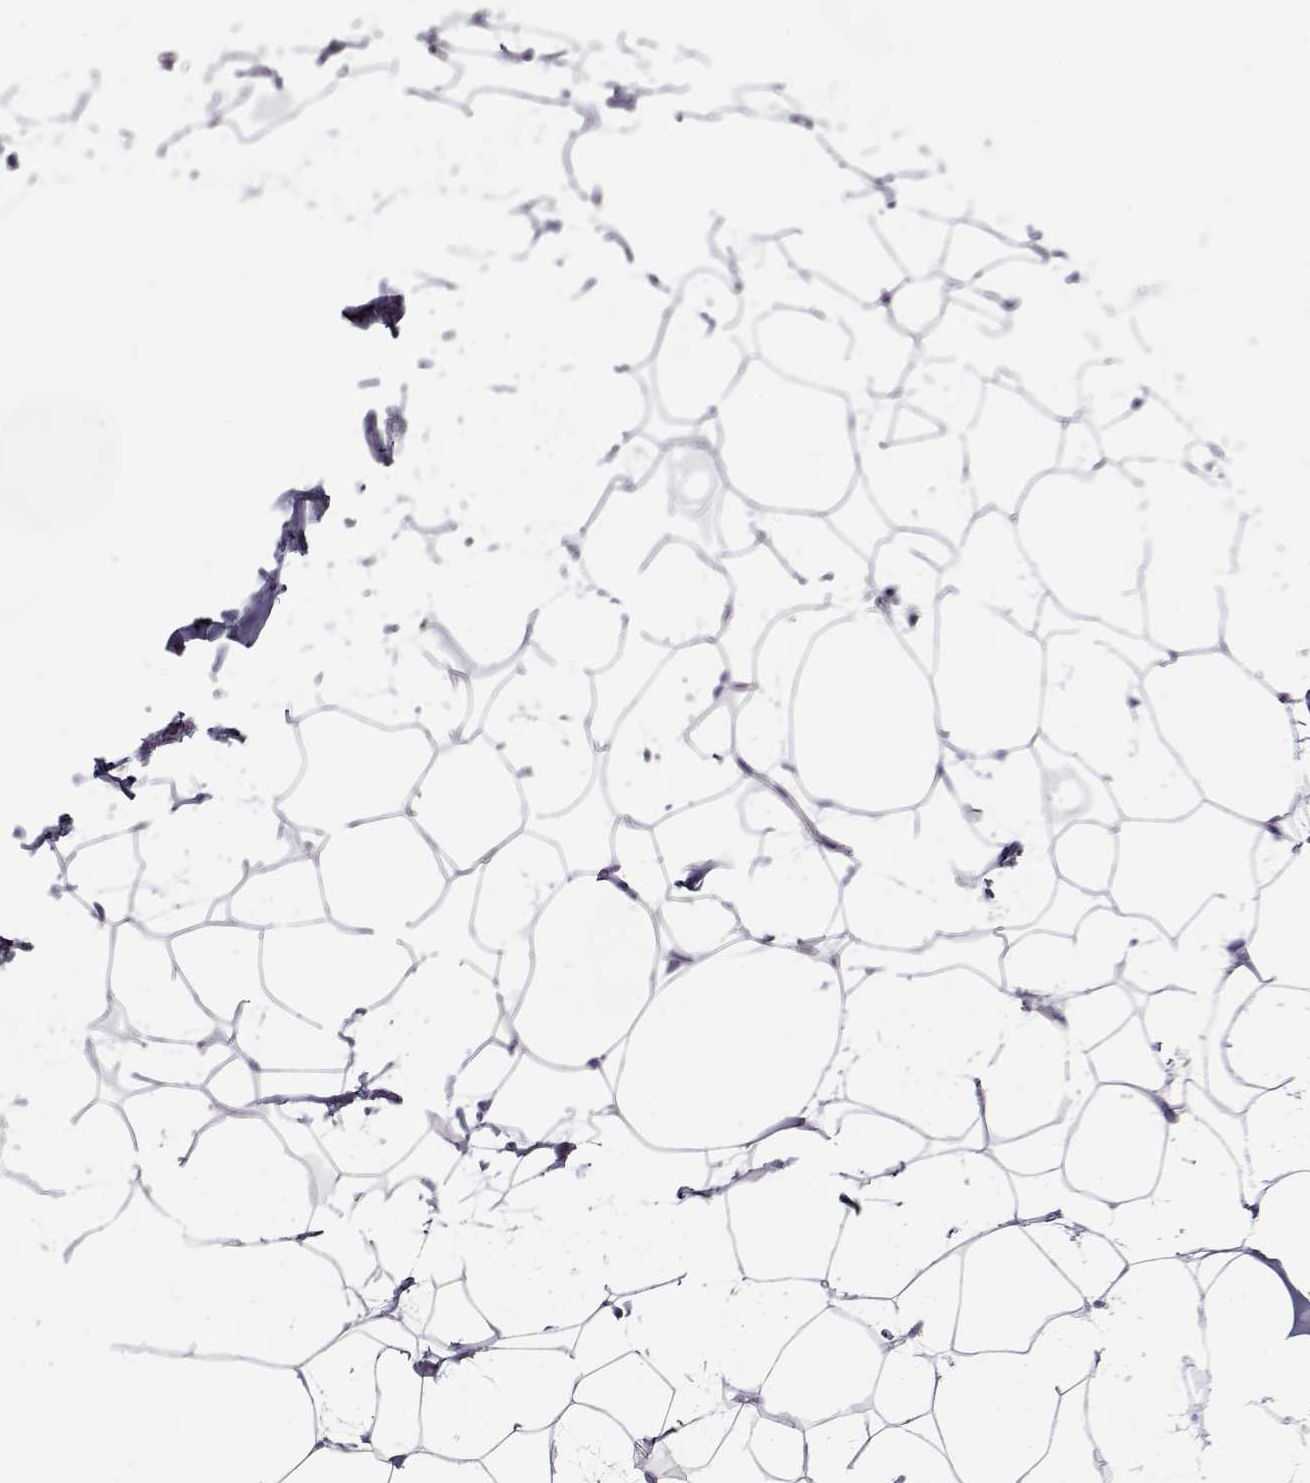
{"staining": {"intensity": "negative", "quantity": "none", "location": "none"}, "tissue": "breast", "cell_type": "Adipocytes", "image_type": "normal", "snomed": [{"axis": "morphology", "description": "Normal tissue, NOS"}, {"axis": "topography", "description": "Breast"}], "caption": "High power microscopy histopathology image of an IHC image of unremarkable breast, revealing no significant positivity in adipocytes. (DAB immunohistochemistry (IHC), high magnification).", "gene": "CCDC136", "patient": {"sex": "female", "age": 32}}